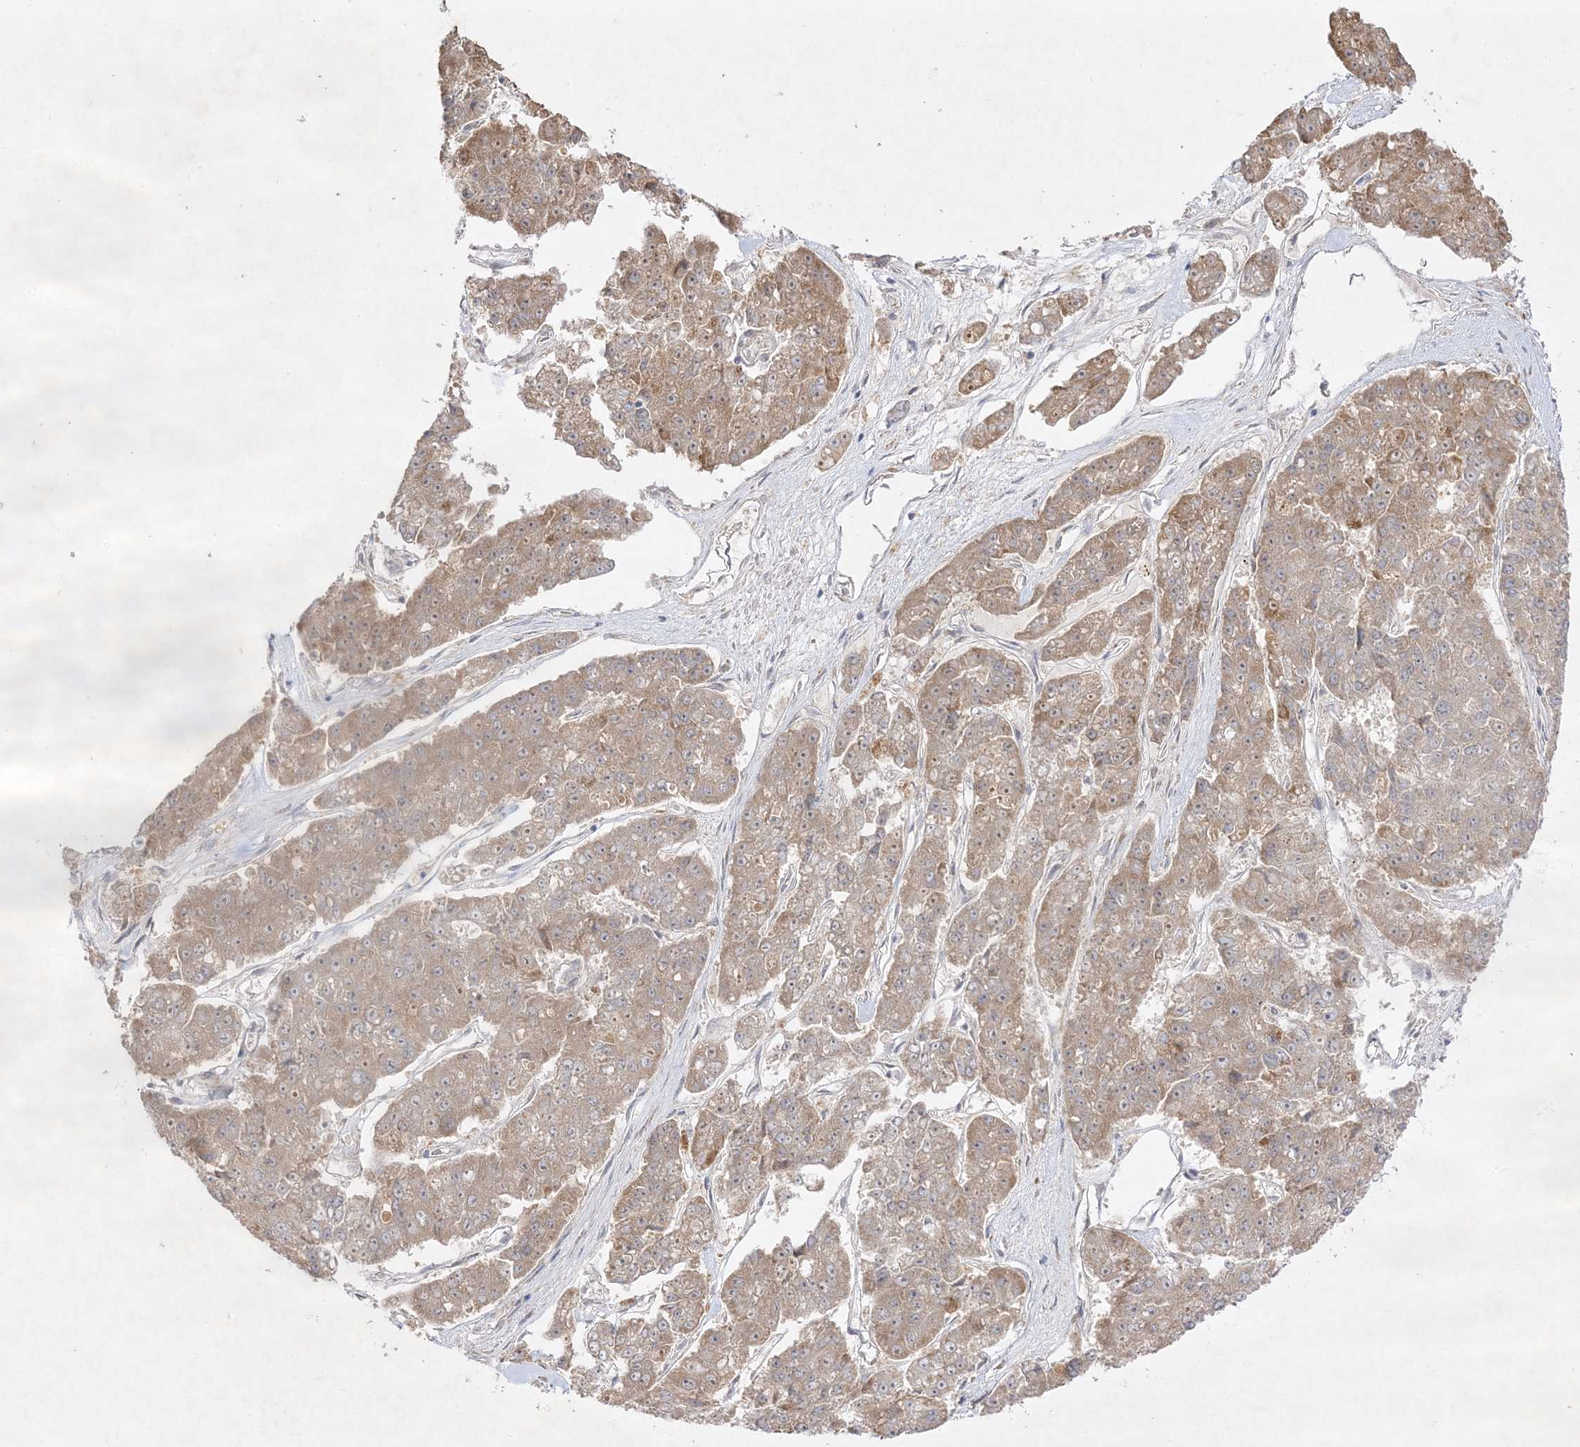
{"staining": {"intensity": "moderate", "quantity": ">75%", "location": "cytoplasmic/membranous"}, "tissue": "pancreatic cancer", "cell_type": "Tumor cells", "image_type": "cancer", "snomed": [{"axis": "morphology", "description": "Adenocarcinoma, NOS"}, {"axis": "topography", "description": "Pancreas"}], "caption": "Immunohistochemistry photomicrograph of pancreatic adenocarcinoma stained for a protein (brown), which displays medium levels of moderate cytoplasmic/membranous expression in approximately >75% of tumor cells.", "gene": "C2CD2", "patient": {"sex": "male", "age": 50}}